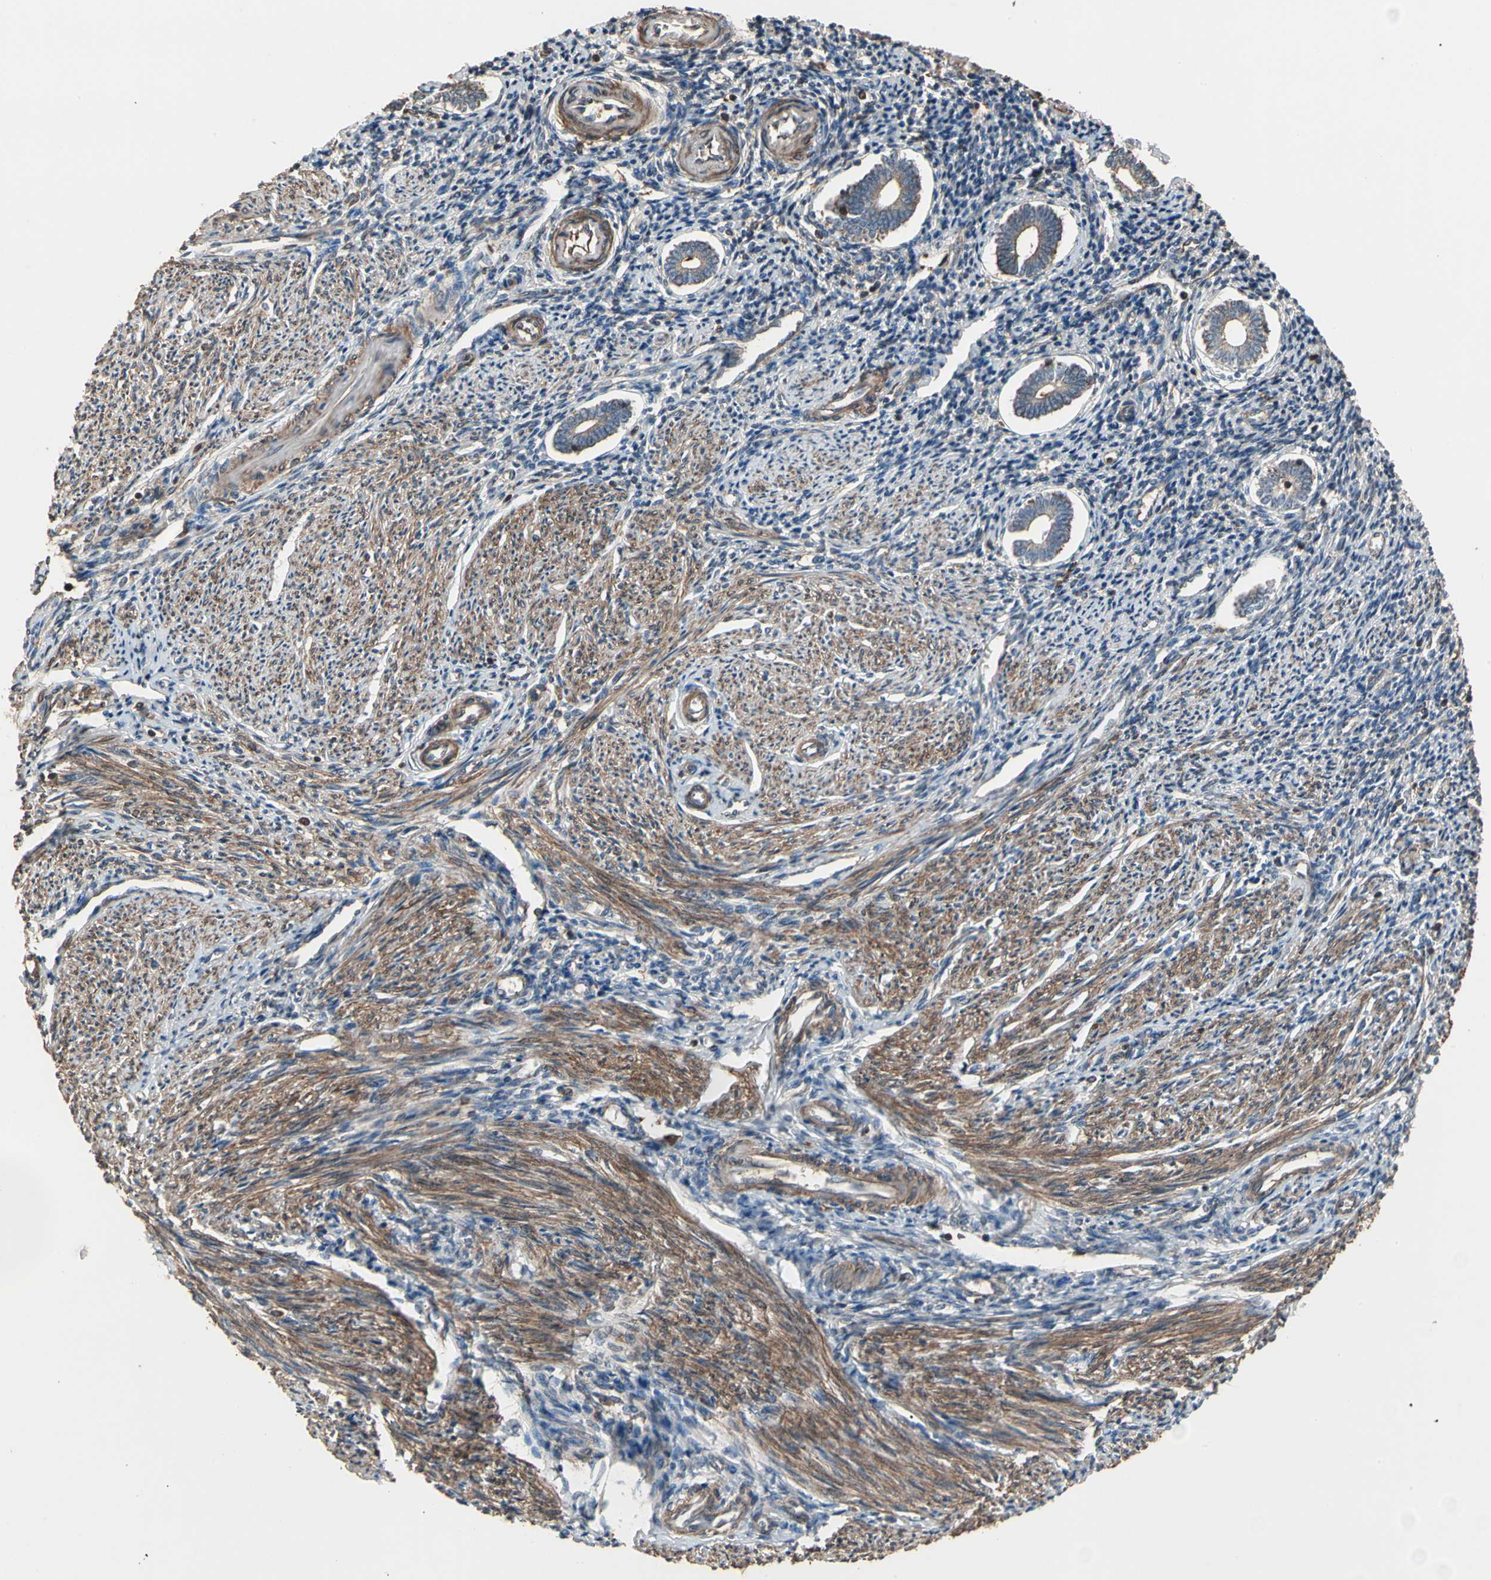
{"staining": {"intensity": "moderate", "quantity": "<25%", "location": "cytoplasmic/membranous"}, "tissue": "endometrium", "cell_type": "Cells in endometrial stroma", "image_type": "normal", "snomed": [{"axis": "morphology", "description": "Normal tissue, NOS"}, {"axis": "topography", "description": "Endometrium"}], "caption": "Protein staining of benign endometrium displays moderate cytoplasmic/membranous expression in about <25% of cells in endometrial stroma.", "gene": "AGBL2", "patient": {"sex": "female", "age": 52}}